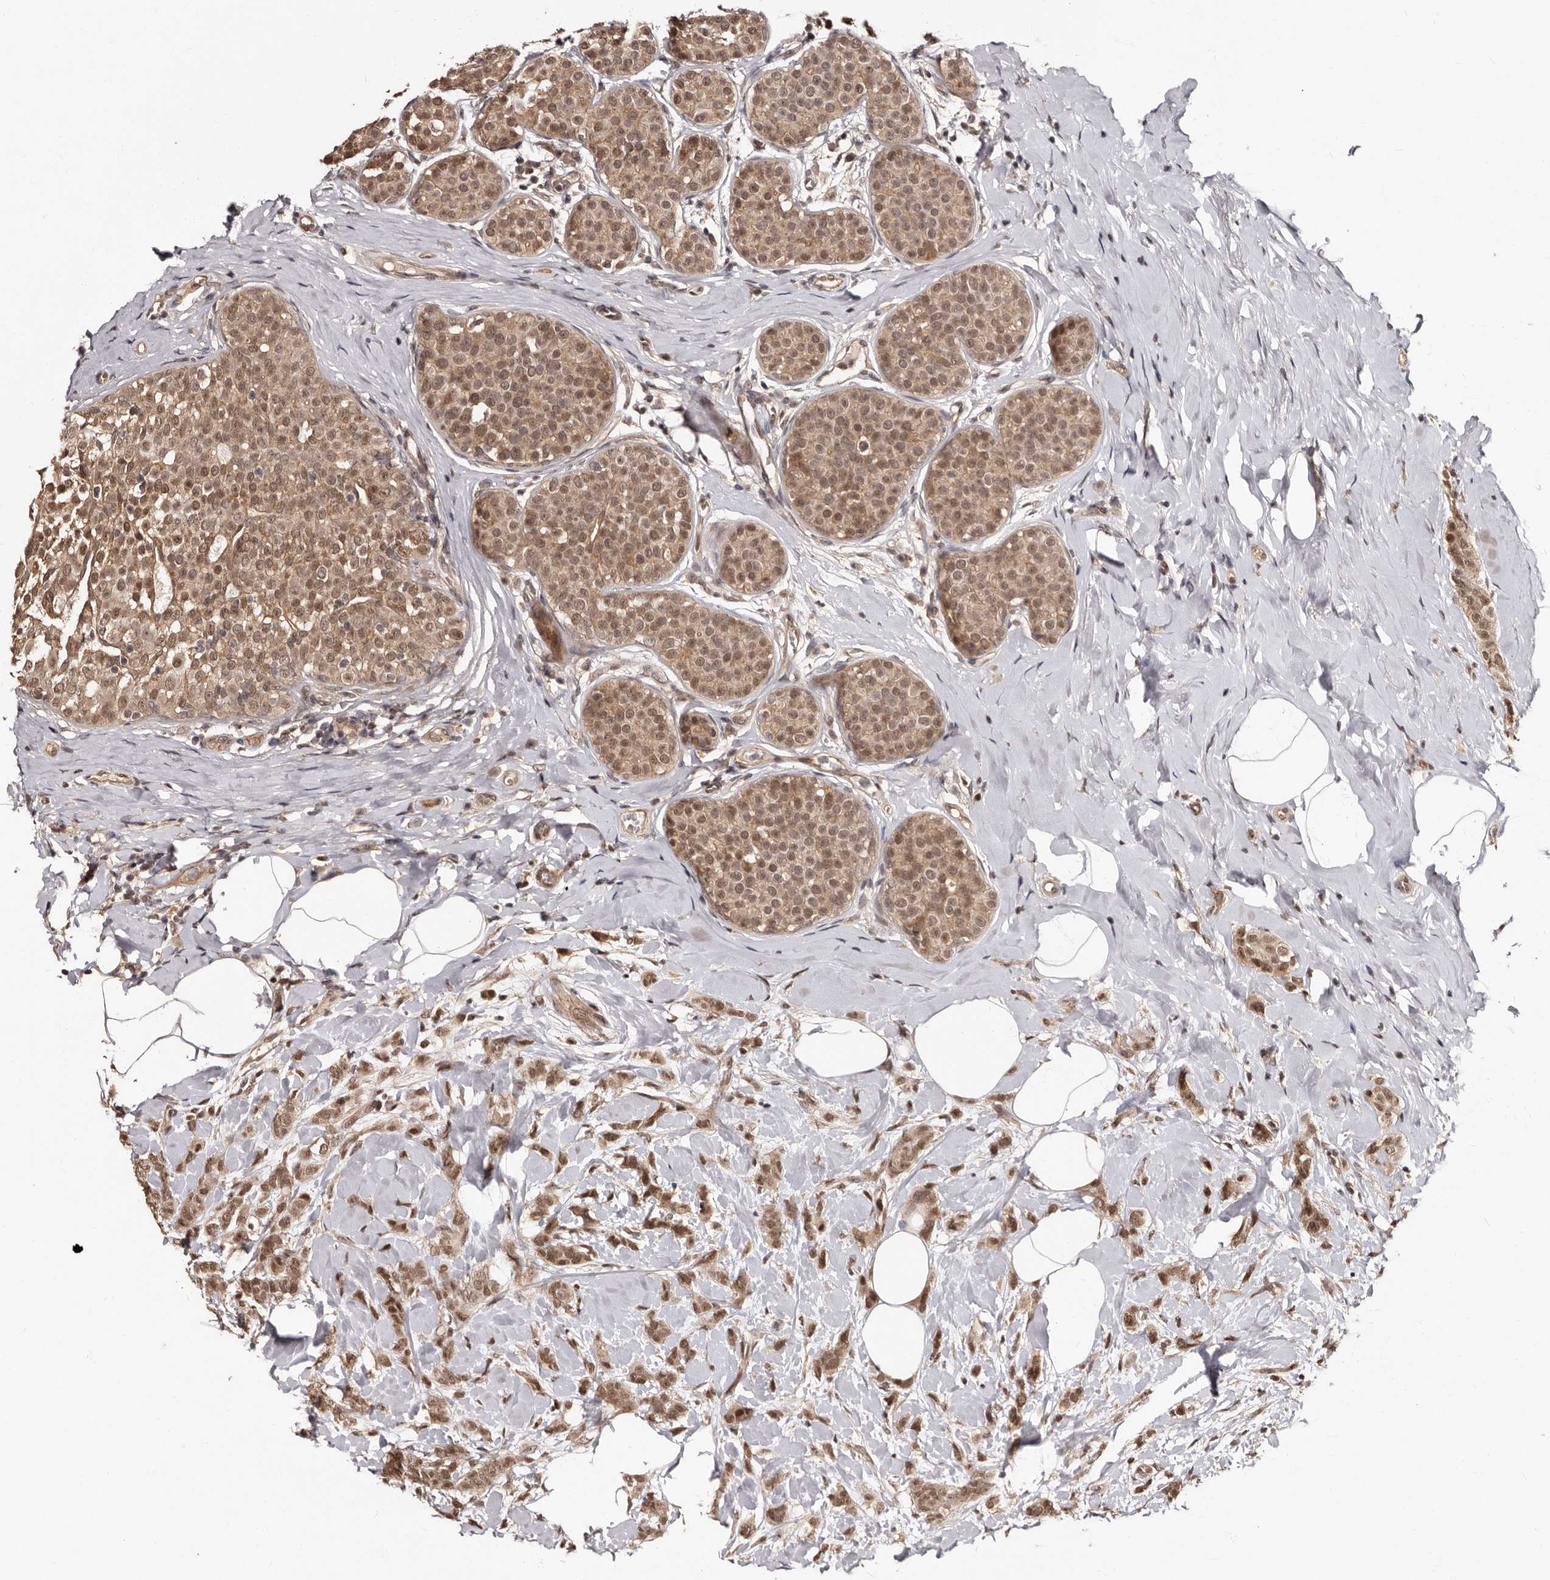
{"staining": {"intensity": "moderate", "quantity": ">75%", "location": "cytoplasmic/membranous,nuclear"}, "tissue": "breast cancer", "cell_type": "Tumor cells", "image_type": "cancer", "snomed": [{"axis": "morphology", "description": "Lobular carcinoma, in situ"}, {"axis": "morphology", "description": "Lobular carcinoma"}, {"axis": "topography", "description": "Breast"}], "caption": "Immunohistochemical staining of human breast lobular carcinoma in situ reveals medium levels of moderate cytoplasmic/membranous and nuclear staining in approximately >75% of tumor cells.", "gene": "TBC1D22B", "patient": {"sex": "female", "age": 41}}